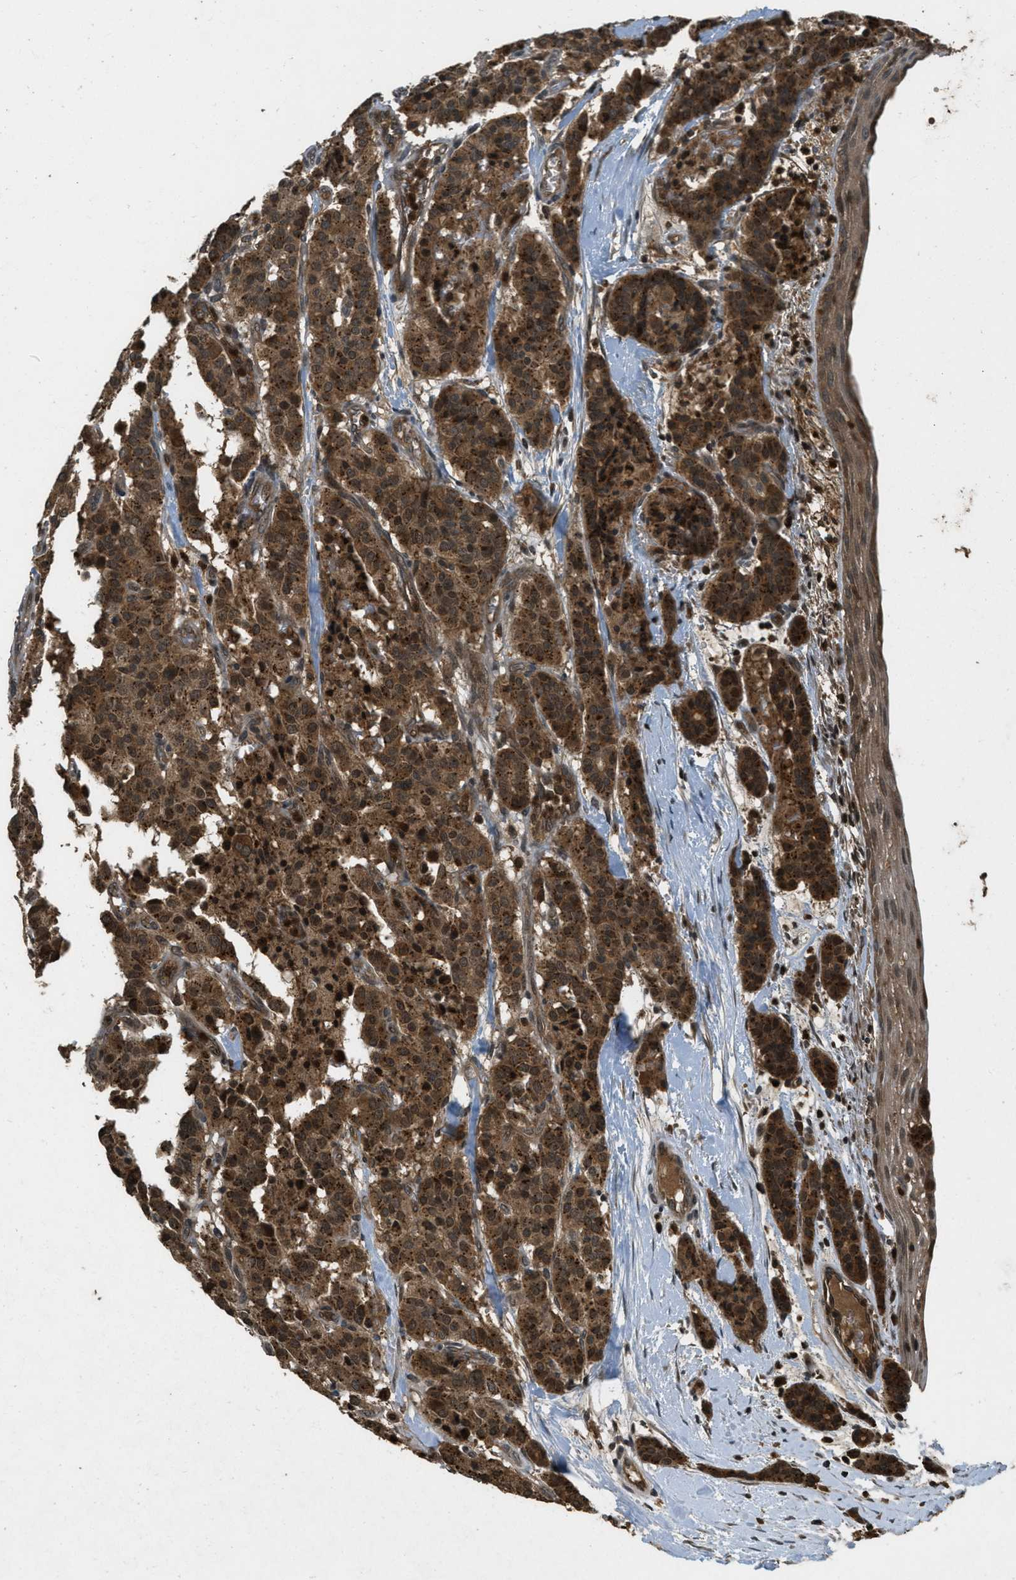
{"staining": {"intensity": "strong", "quantity": ">75%", "location": "cytoplasmic/membranous"}, "tissue": "carcinoid", "cell_type": "Tumor cells", "image_type": "cancer", "snomed": [{"axis": "morphology", "description": "Carcinoid, malignant, NOS"}, {"axis": "topography", "description": "Lung"}], "caption": "IHC of human carcinoid (malignant) exhibits high levels of strong cytoplasmic/membranous positivity in approximately >75% of tumor cells.", "gene": "ATG7", "patient": {"sex": "male", "age": 30}}